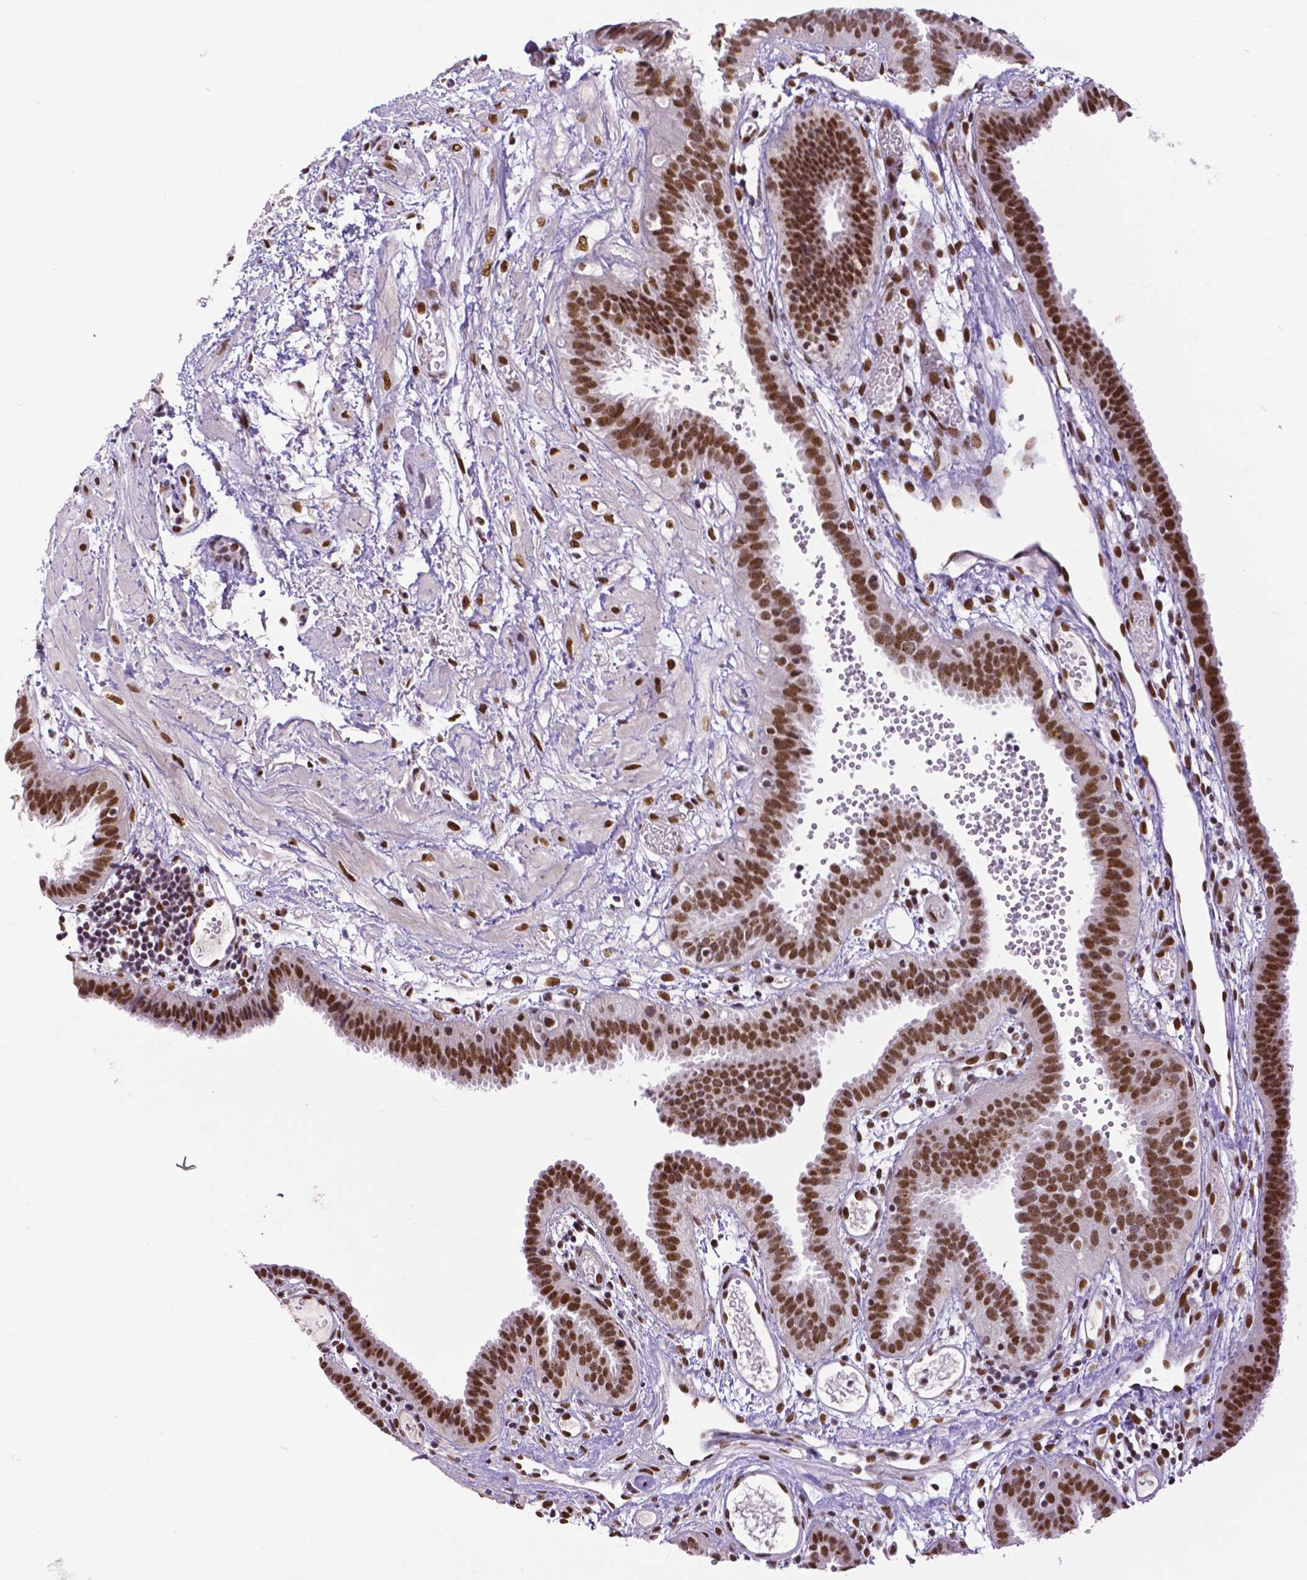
{"staining": {"intensity": "strong", "quantity": "25%-75%", "location": "nuclear"}, "tissue": "fallopian tube", "cell_type": "Glandular cells", "image_type": "normal", "snomed": [{"axis": "morphology", "description": "Normal tissue, NOS"}, {"axis": "topography", "description": "Fallopian tube"}], "caption": "This histopathology image exhibits unremarkable fallopian tube stained with immunohistochemistry (IHC) to label a protein in brown. The nuclear of glandular cells show strong positivity for the protein. Nuclei are counter-stained blue.", "gene": "ATRX", "patient": {"sex": "female", "age": 37}}